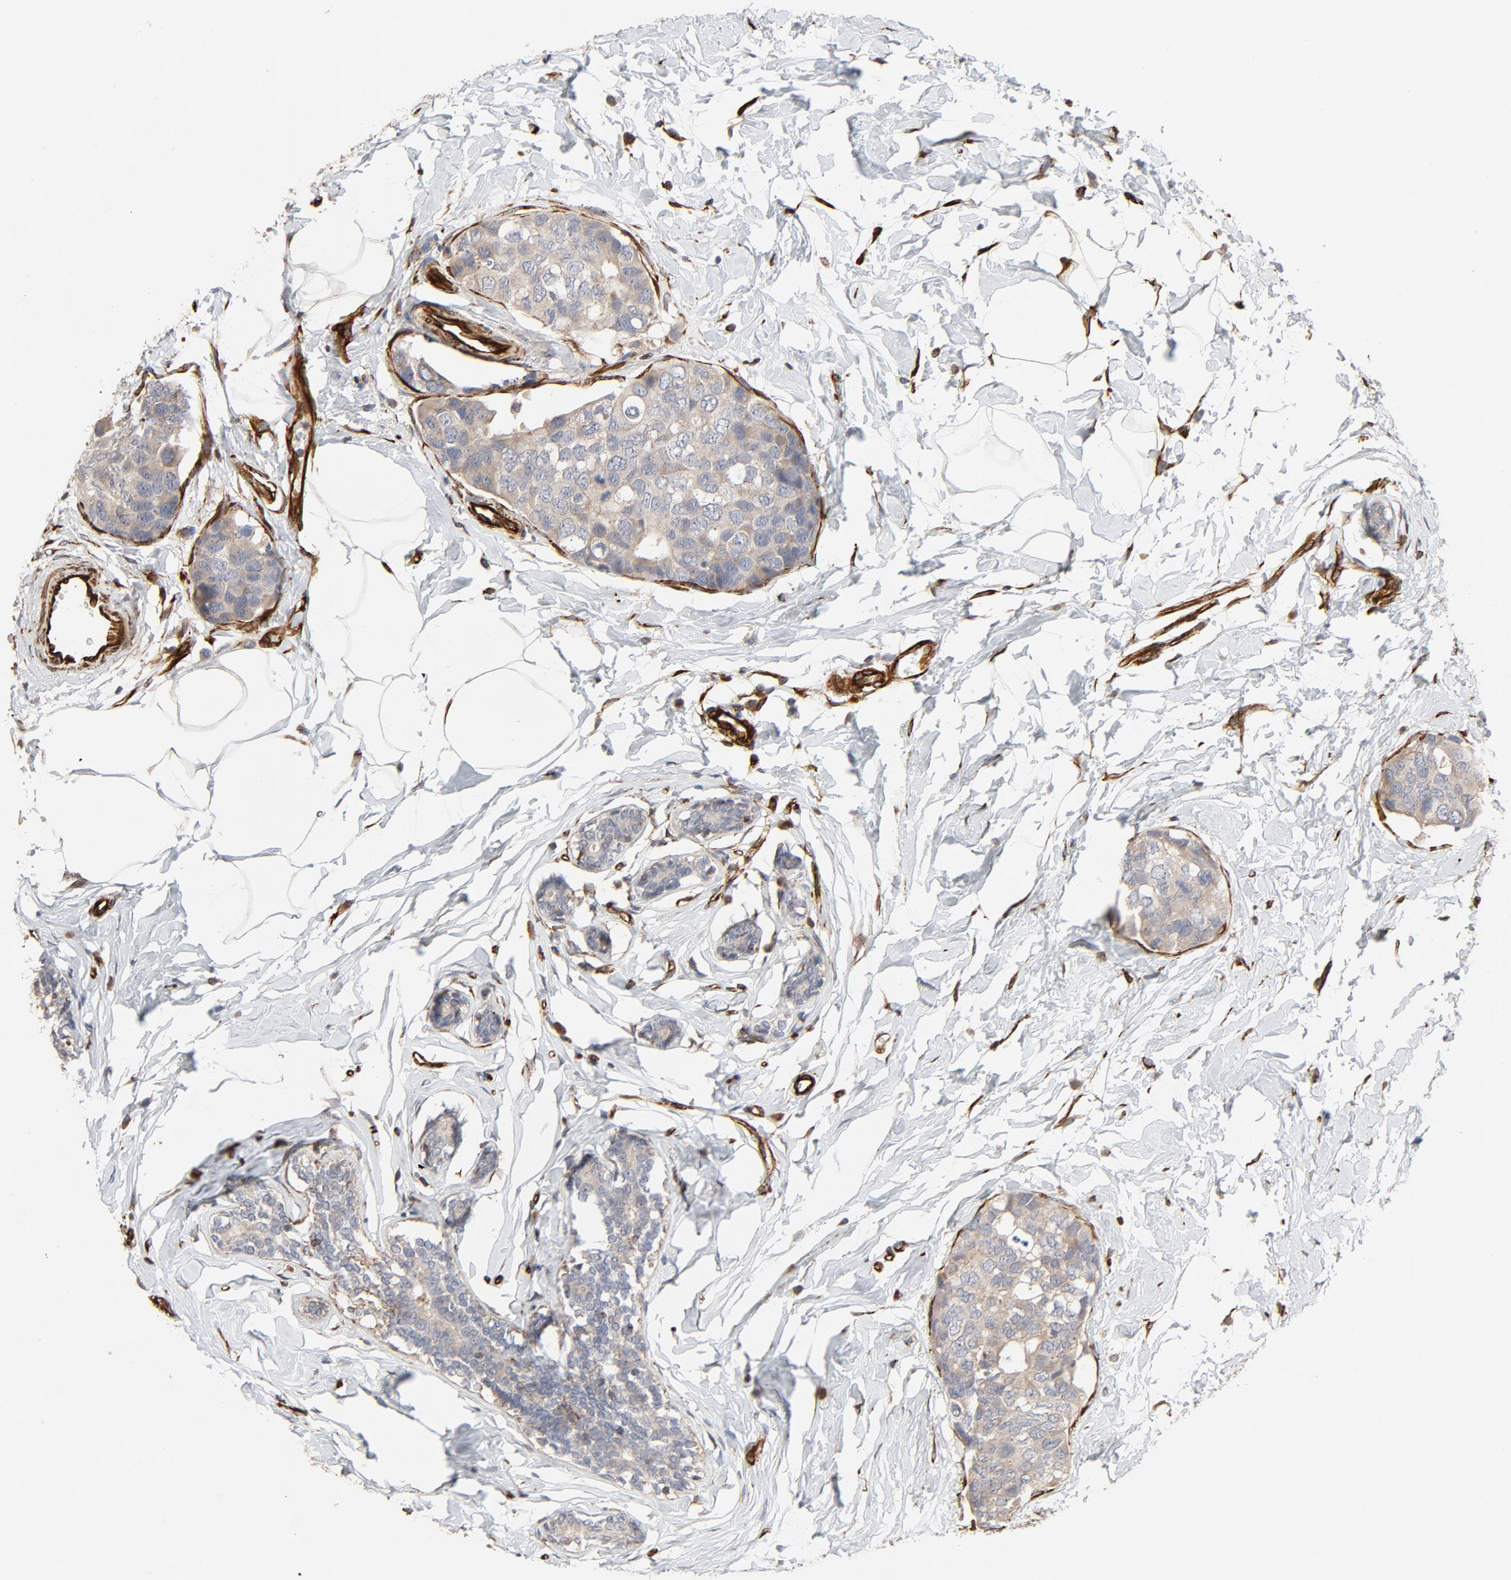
{"staining": {"intensity": "moderate", "quantity": ">75%", "location": "cytoplasmic/membranous"}, "tissue": "breast cancer", "cell_type": "Tumor cells", "image_type": "cancer", "snomed": [{"axis": "morphology", "description": "Normal tissue, NOS"}, {"axis": "morphology", "description": "Duct carcinoma"}, {"axis": "topography", "description": "Breast"}], "caption": "A high-resolution micrograph shows IHC staining of breast cancer (invasive ductal carcinoma), which shows moderate cytoplasmic/membranous expression in about >75% of tumor cells.", "gene": "FAM118A", "patient": {"sex": "female", "age": 50}}